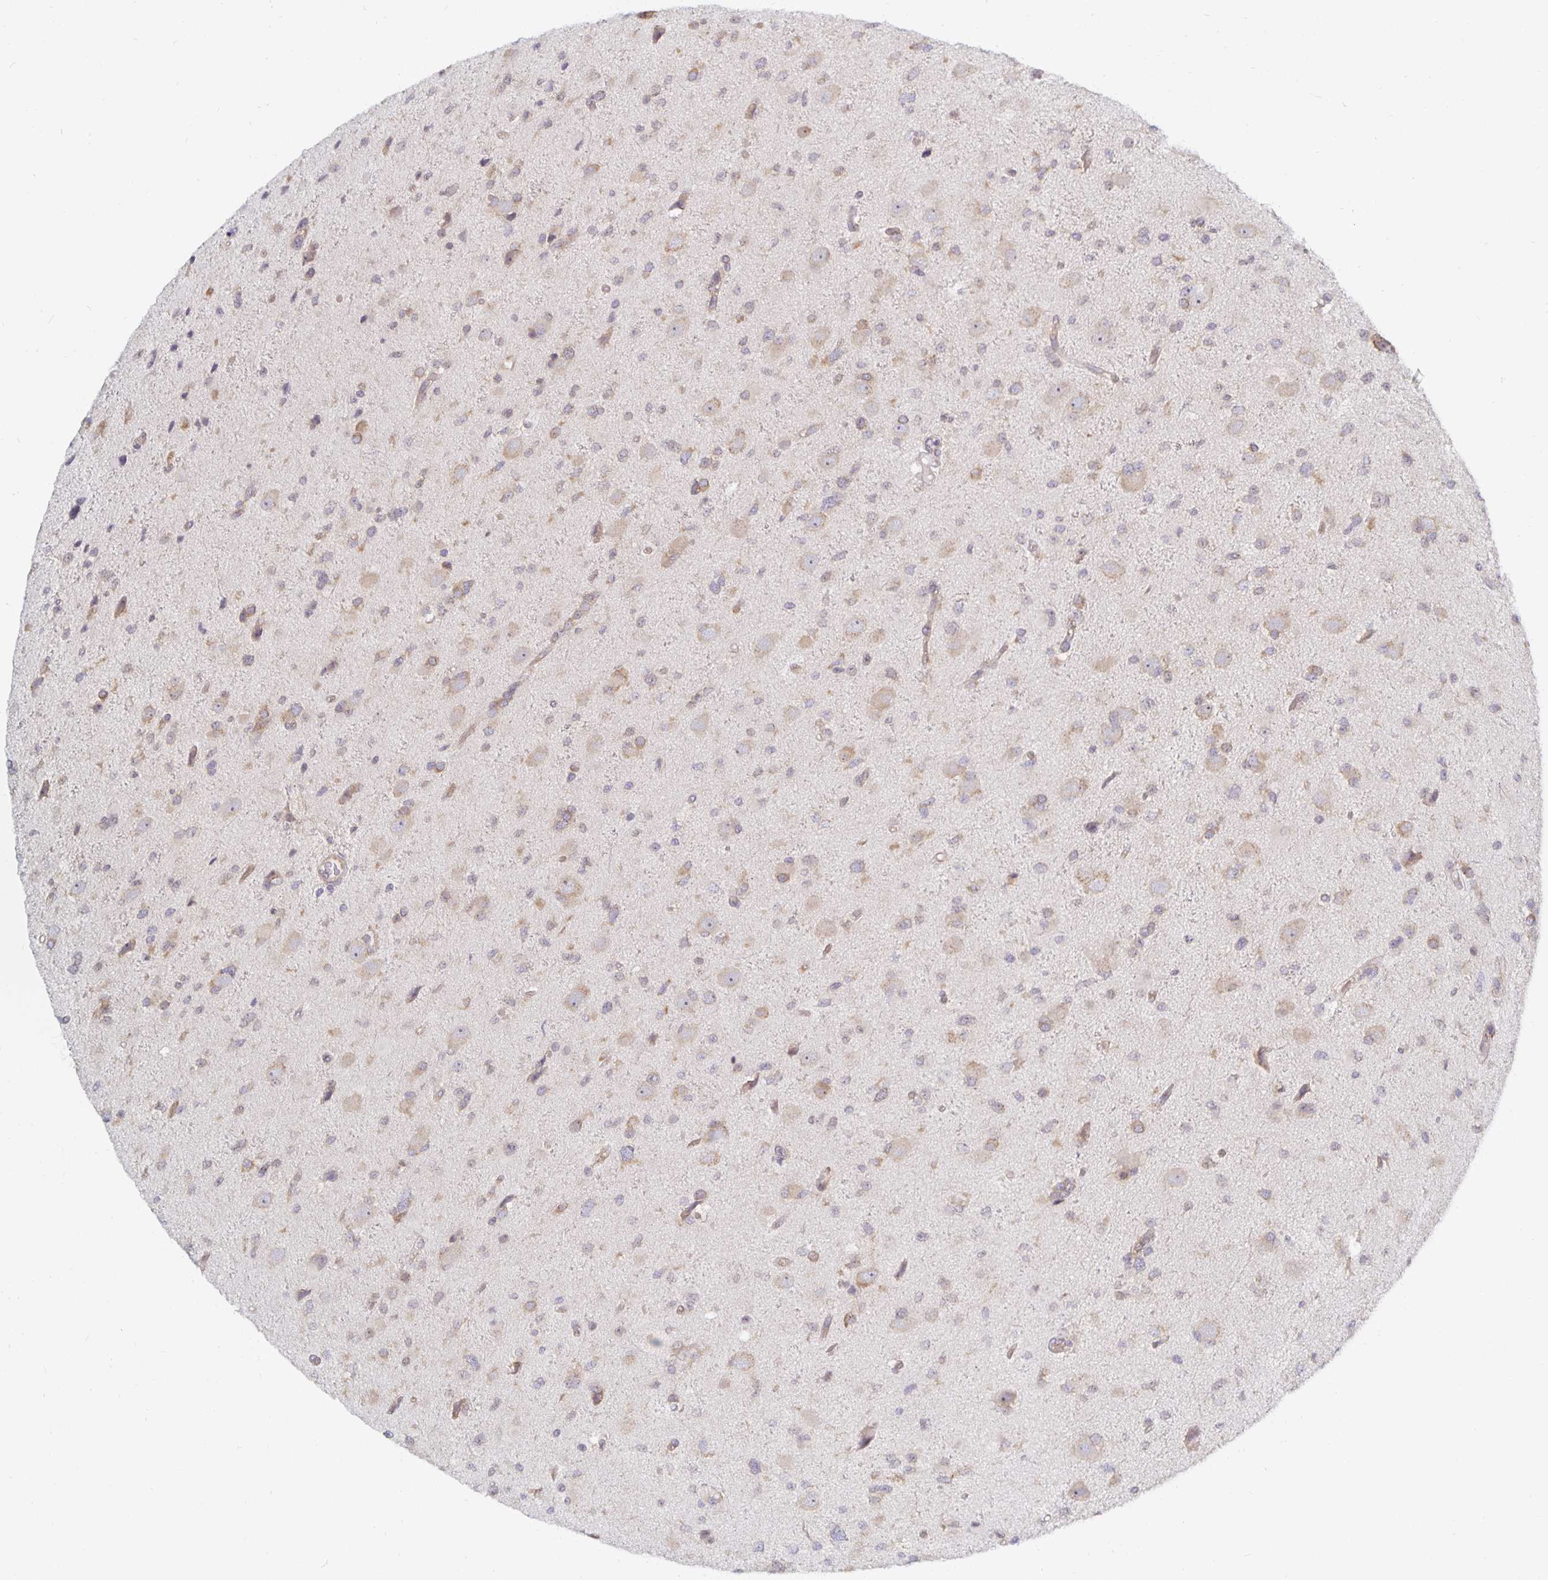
{"staining": {"intensity": "weak", "quantity": ">75%", "location": "cytoplasmic/membranous"}, "tissue": "glioma", "cell_type": "Tumor cells", "image_type": "cancer", "snomed": [{"axis": "morphology", "description": "Glioma, malignant, Low grade"}, {"axis": "topography", "description": "Brain"}], "caption": "Protein analysis of malignant glioma (low-grade) tissue shows weak cytoplasmic/membranous expression in about >75% of tumor cells. (IHC, brightfield microscopy, high magnification).", "gene": "PDAP1", "patient": {"sex": "female", "age": 32}}